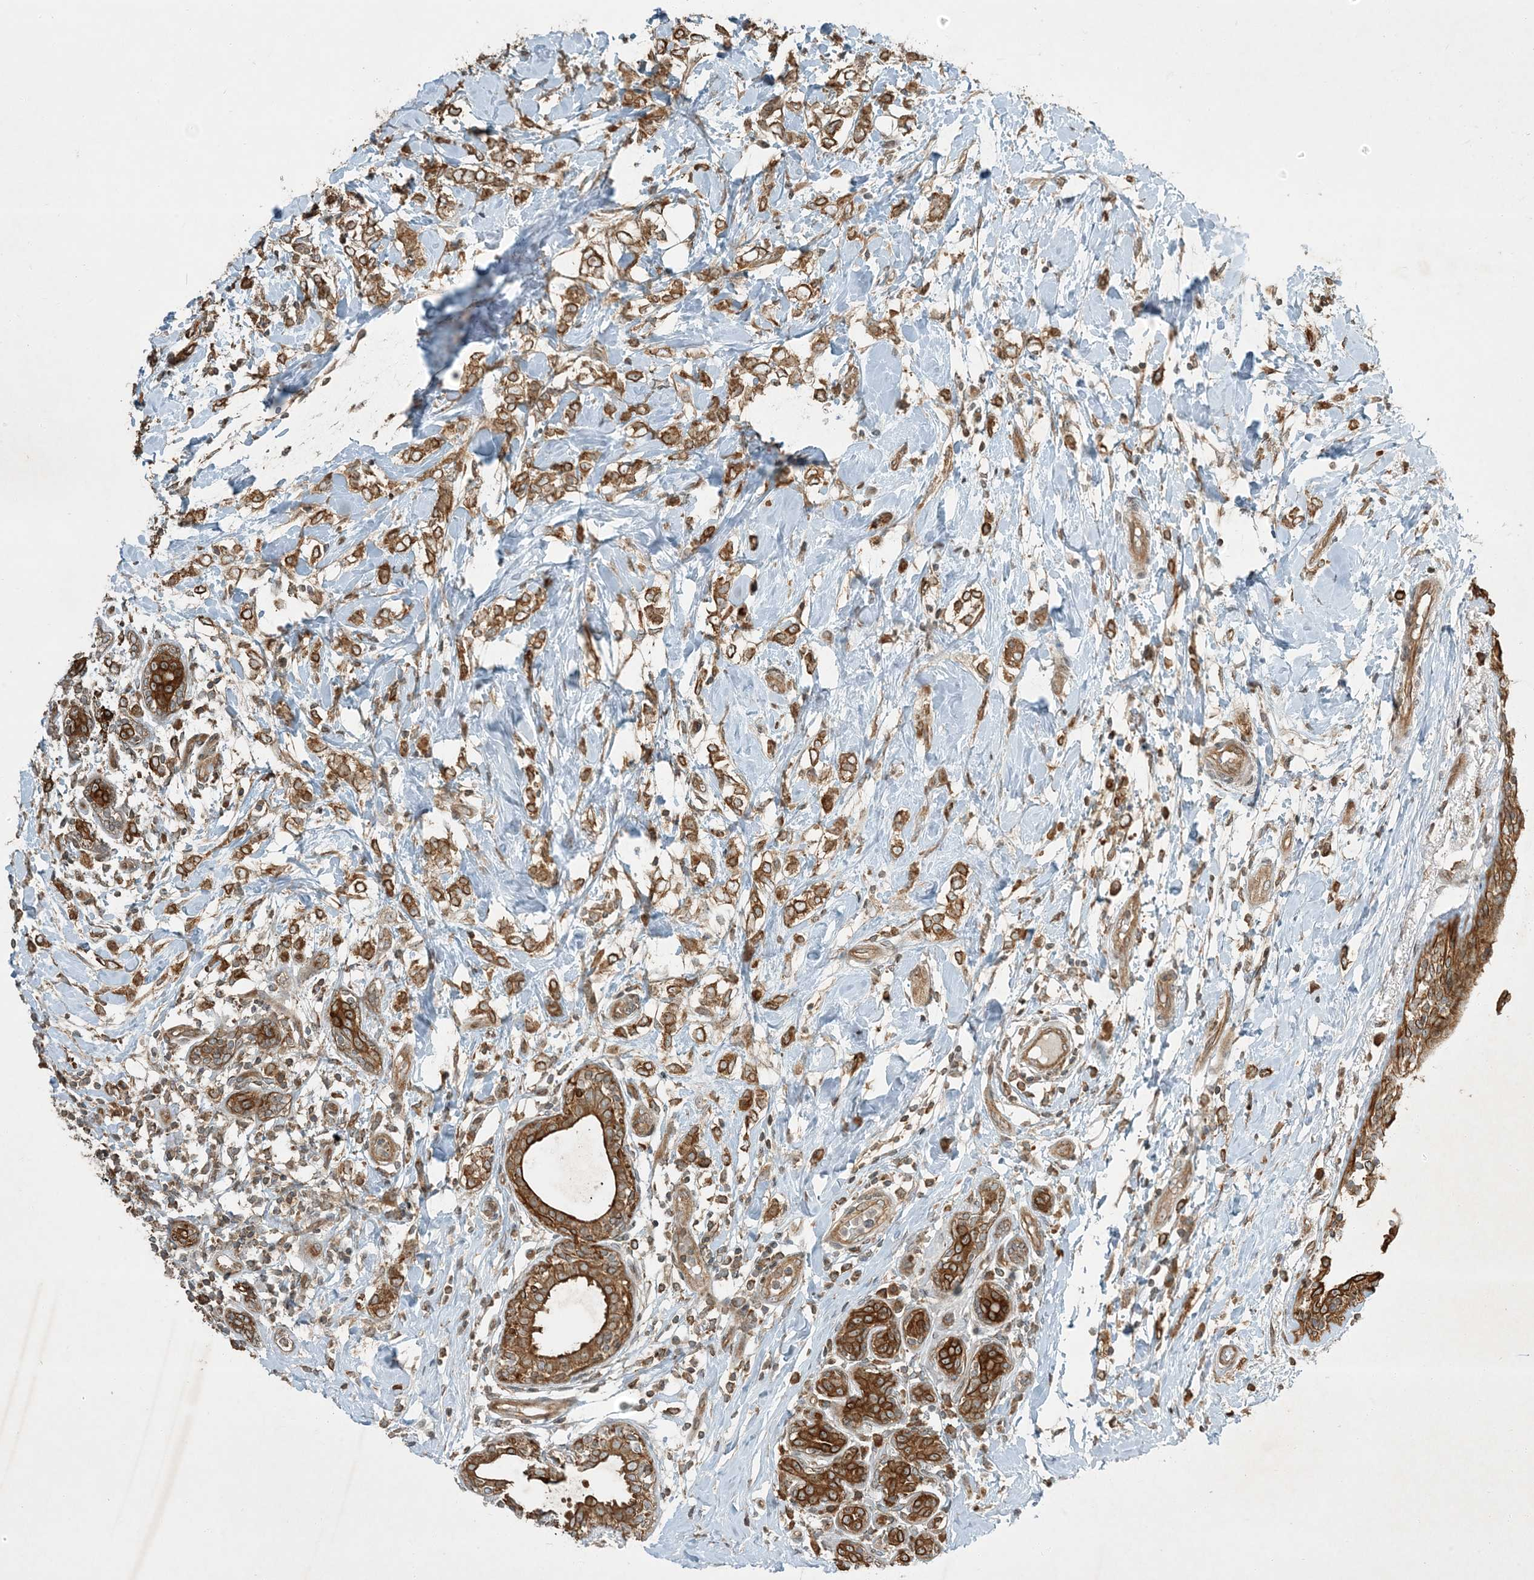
{"staining": {"intensity": "moderate", "quantity": ">75%", "location": "cytoplasmic/membranous"}, "tissue": "breast cancer", "cell_type": "Tumor cells", "image_type": "cancer", "snomed": [{"axis": "morphology", "description": "Normal tissue, NOS"}, {"axis": "morphology", "description": "Lobular carcinoma"}, {"axis": "topography", "description": "Breast"}], "caption": "Breast cancer tissue reveals moderate cytoplasmic/membranous expression in about >75% of tumor cells, visualized by immunohistochemistry.", "gene": "COMMD8", "patient": {"sex": "female", "age": 47}}